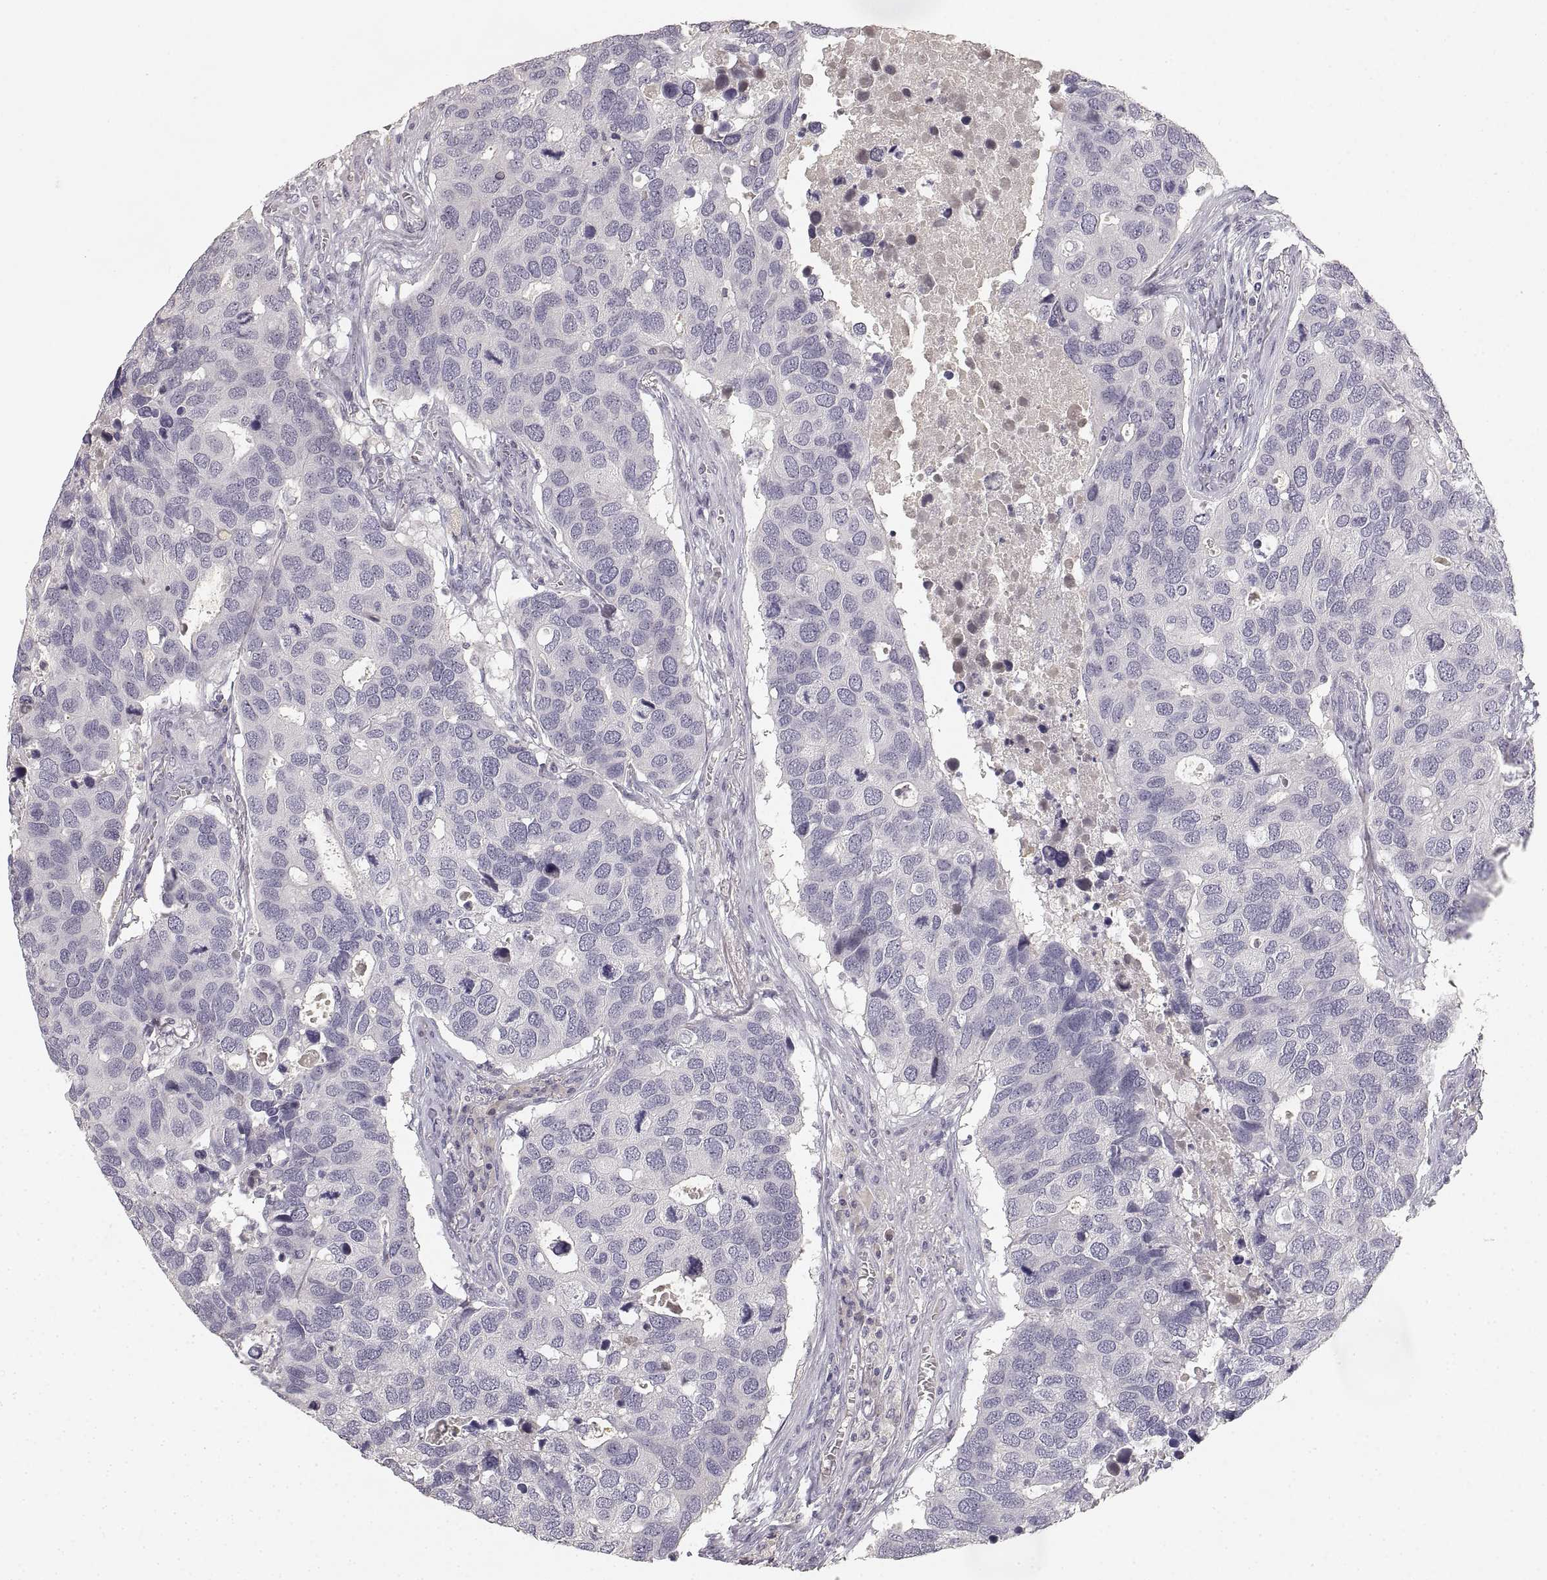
{"staining": {"intensity": "negative", "quantity": "none", "location": "none"}, "tissue": "breast cancer", "cell_type": "Tumor cells", "image_type": "cancer", "snomed": [{"axis": "morphology", "description": "Duct carcinoma"}, {"axis": "topography", "description": "Breast"}], "caption": "Tumor cells are negative for brown protein staining in breast intraductal carcinoma.", "gene": "RUNDC3A", "patient": {"sex": "female", "age": 83}}